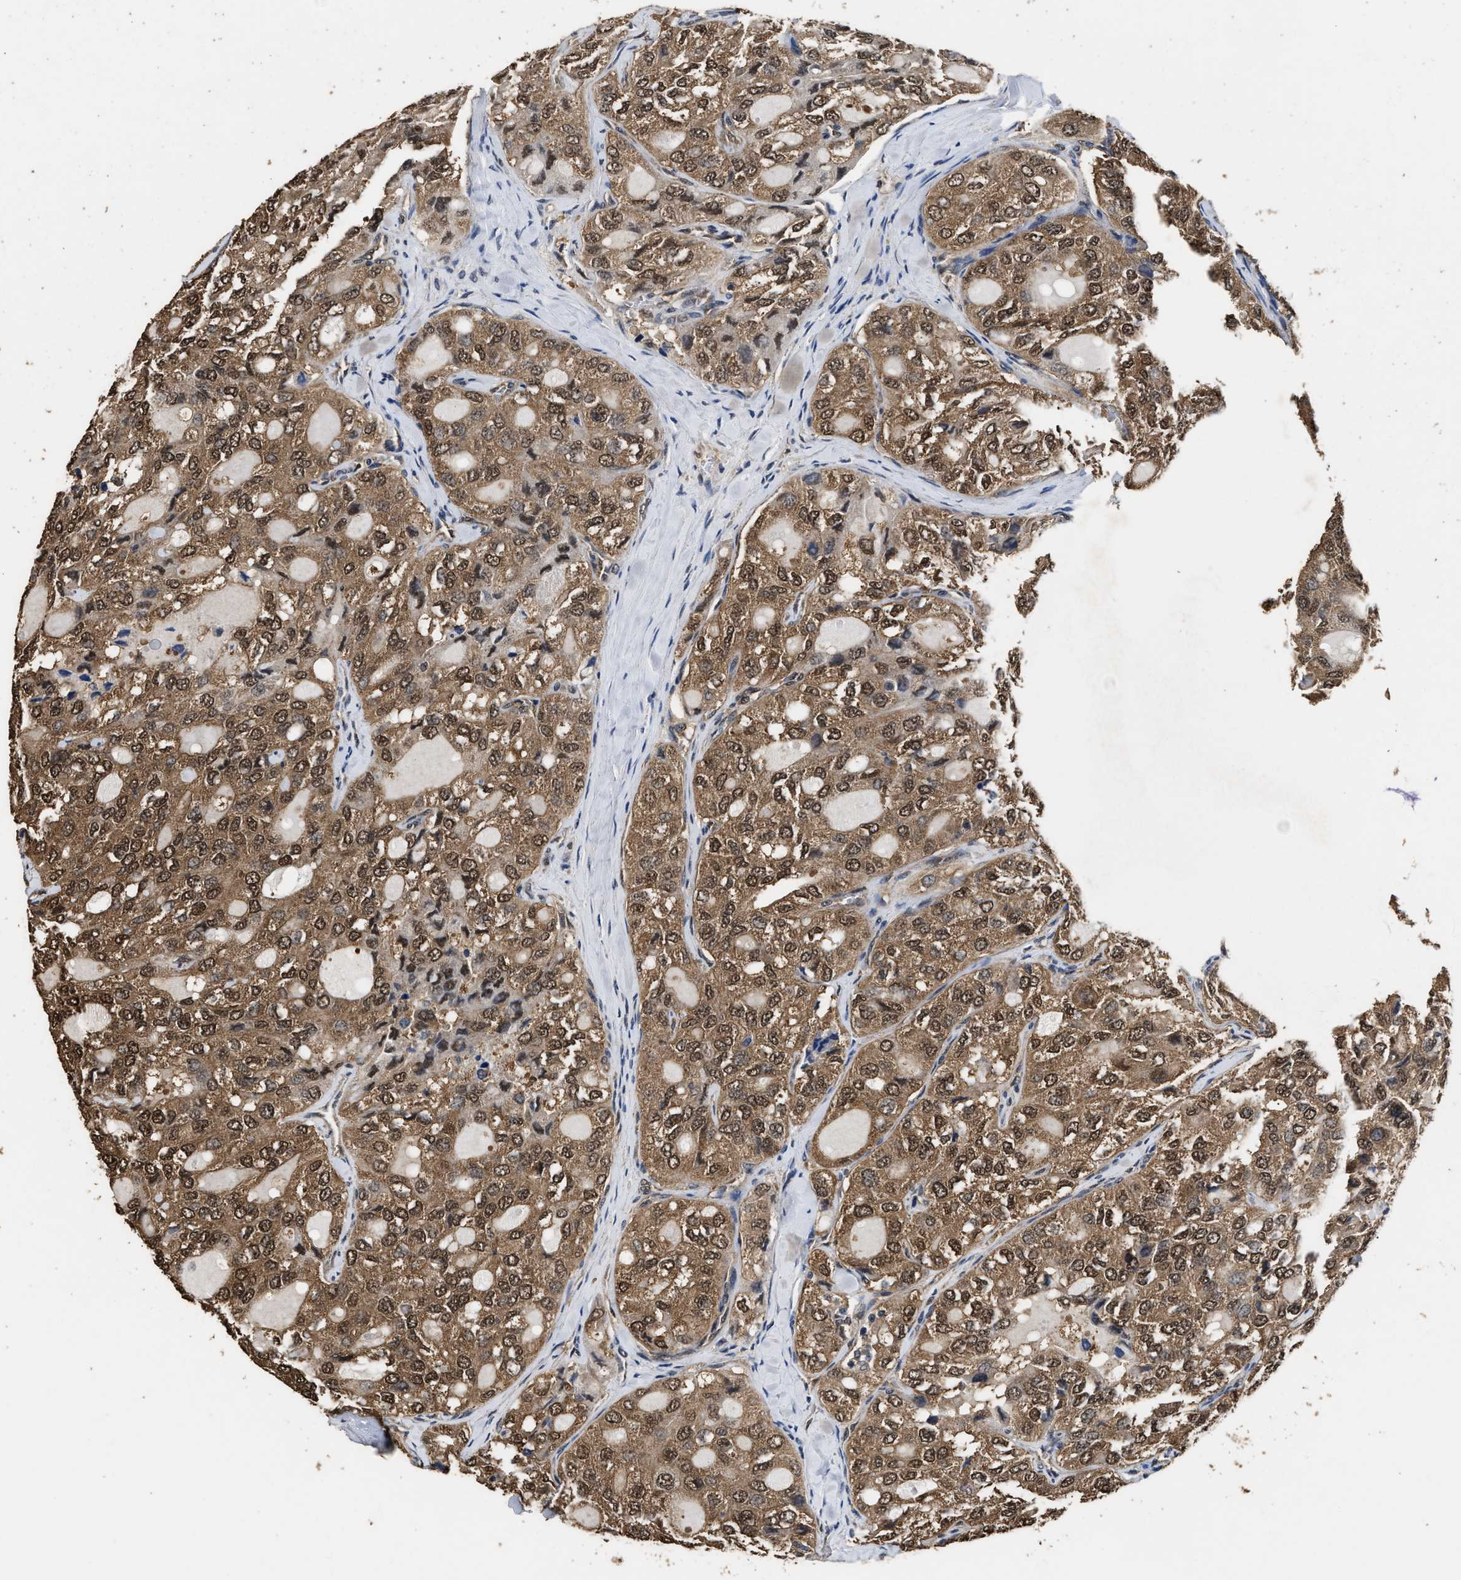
{"staining": {"intensity": "moderate", "quantity": ">75%", "location": "cytoplasmic/membranous,nuclear"}, "tissue": "thyroid cancer", "cell_type": "Tumor cells", "image_type": "cancer", "snomed": [{"axis": "morphology", "description": "Follicular adenoma carcinoma, NOS"}, {"axis": "topography", "description": "Thyroid gland"}], "caption": "A high-resolution micrograph shows IHC staining of thyroid cancer (follicular adenoma carcinoma), which exhibits moderate cytoplasmic/membranous and nuclear positivity in approximately >75% of tumor cells. (Brightfield microscopy of DAB IHC at high magnification).", "gene": "YWHAE", "patient": {"sex": "male", "age": 75}}